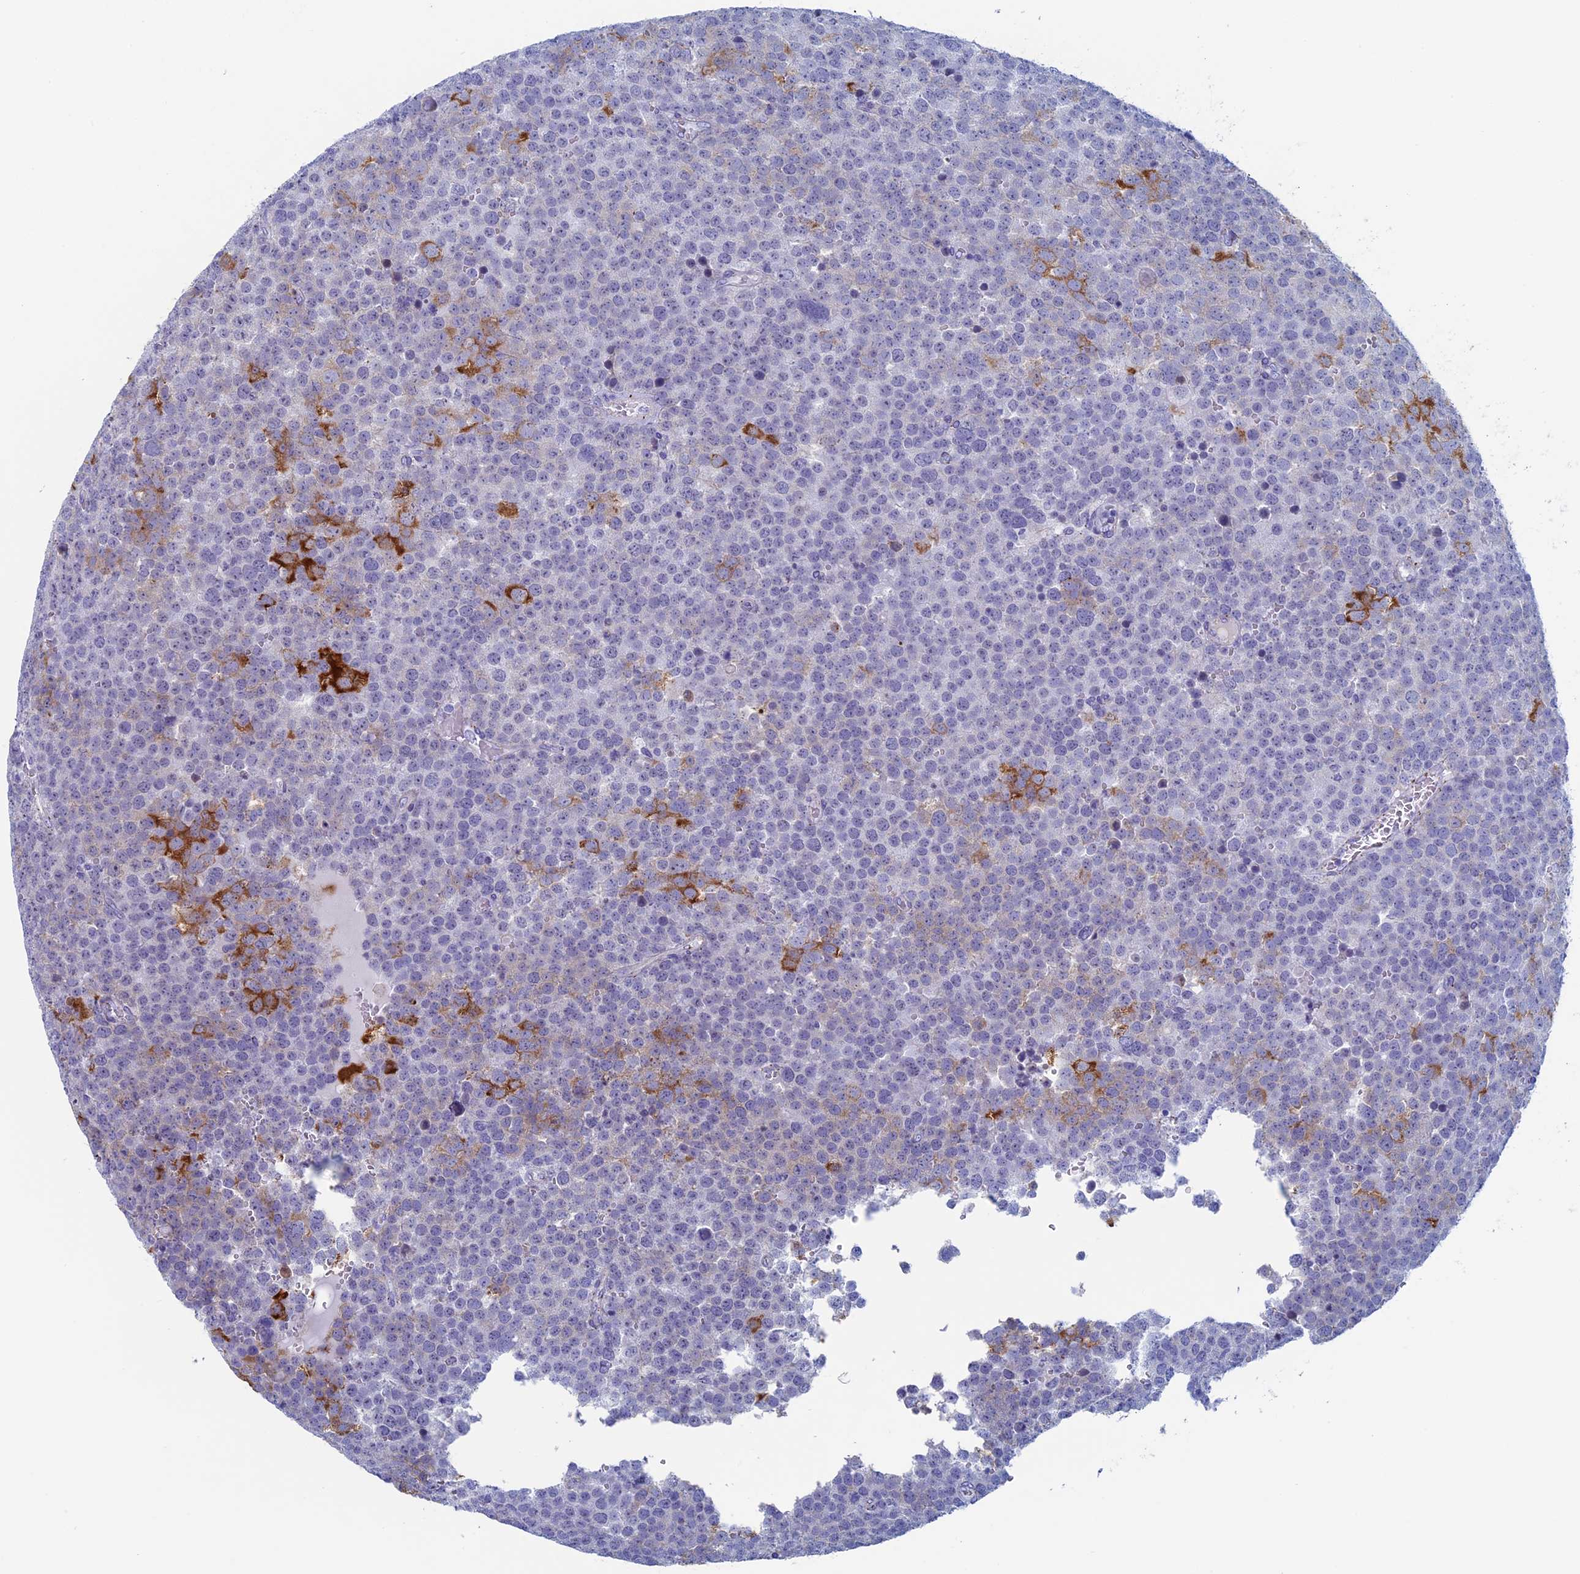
{"staining": {"intensity": "strong", "quantity": "<25%", "location": "cytoplasmic/membranous"}, "tissue": "testis cancer", "cell_type": "Tumor cells", "image_type": "cancer", "snomed": [{"axis": "morphology", "description": "Seminoma, NOS"}, {"axis": "topography", "description": "Testis"}], "caption": "Tumor cells demonstrate strong cytoplasmic/membranous positivity in about <25% of cells in testis seminoma. The protein of interest is stained brown, and the nuclei are stained in blue (DAB (3,3'-diaminobenzidine) IHC with brightfield microscopy, high magnification).", "gene": "MAGEB6", "patient": {"sex": "male", "age": 71}}